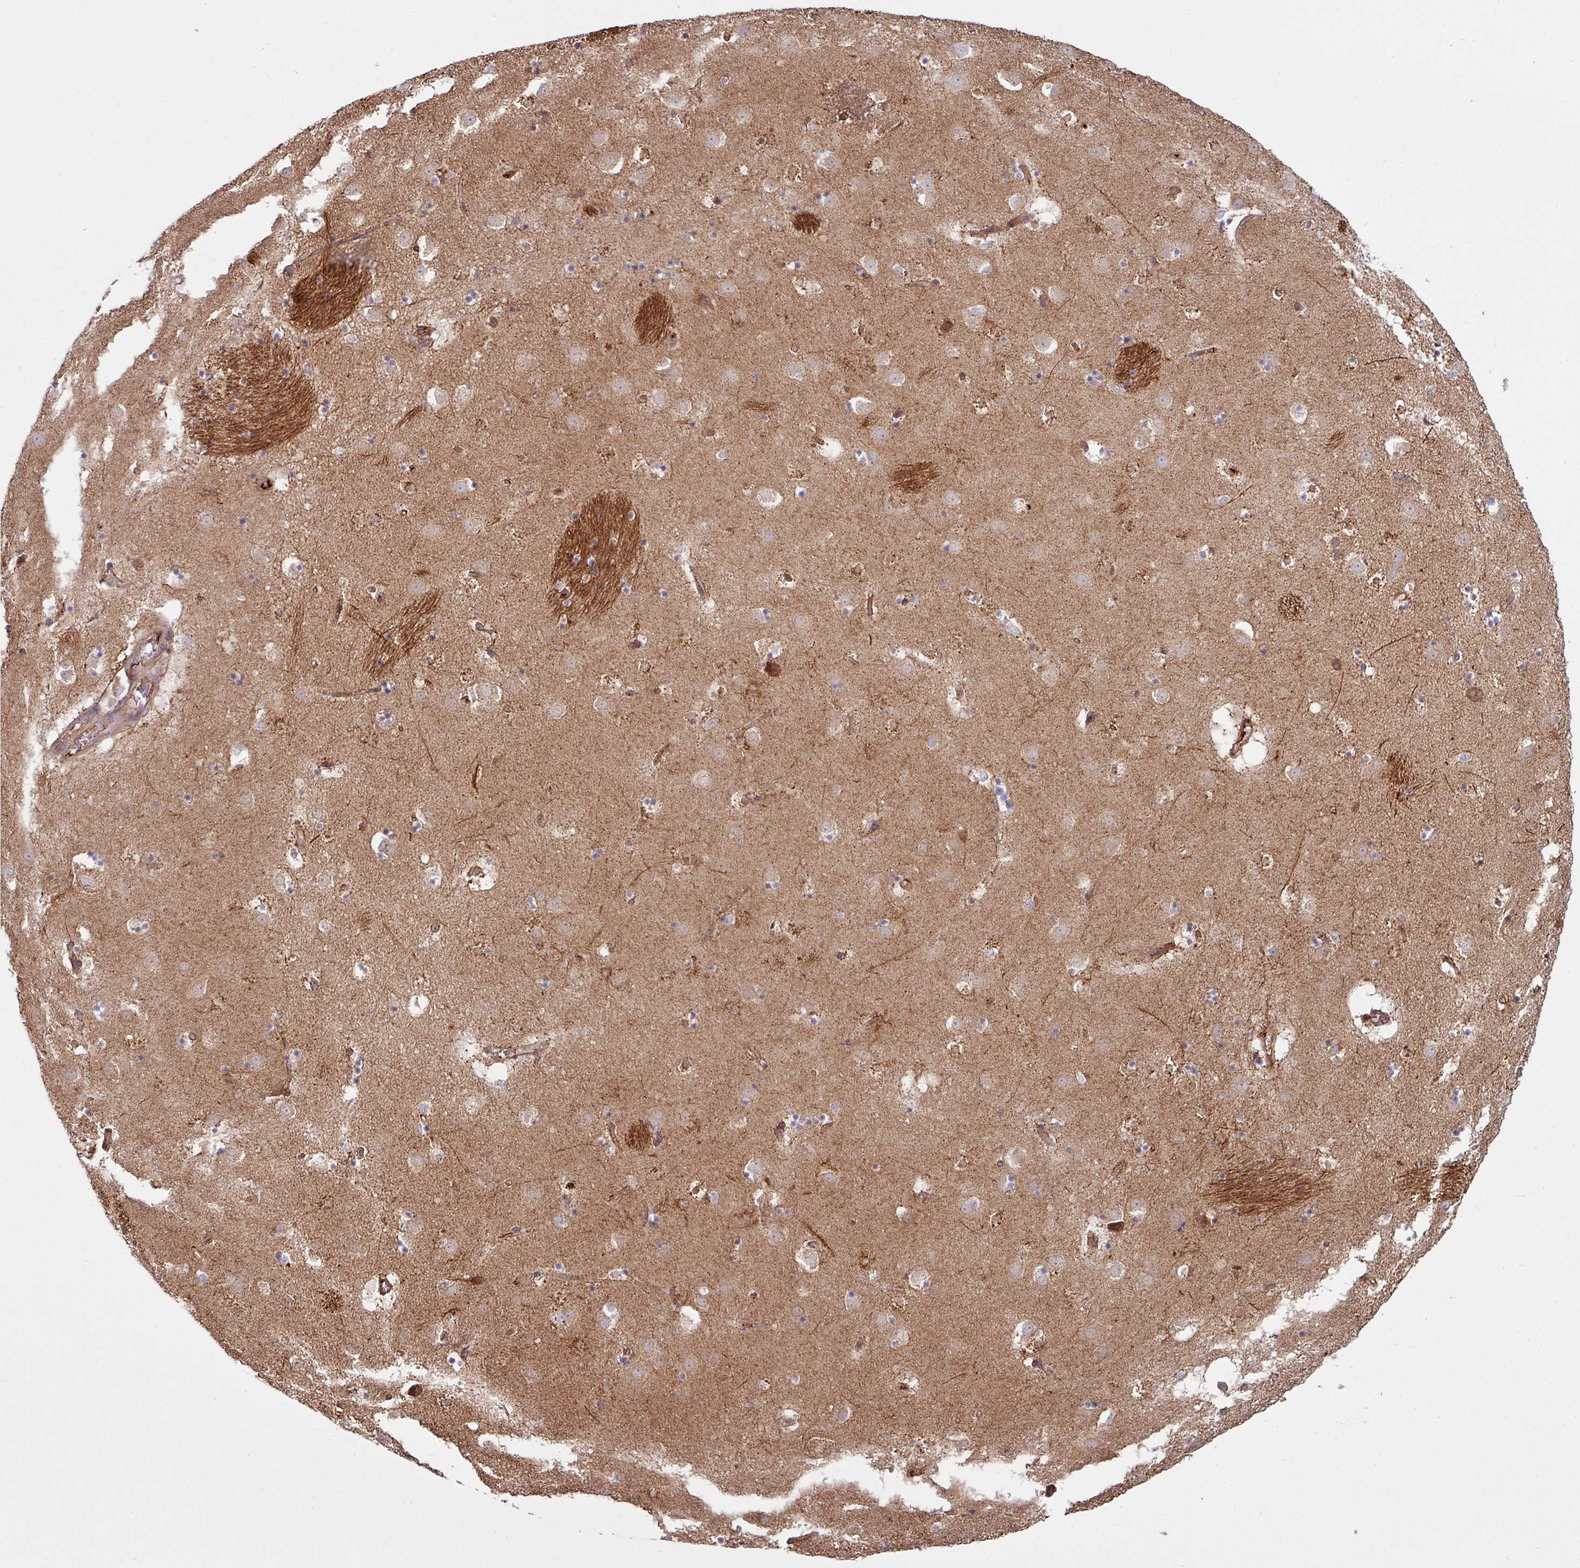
{"staining": {"intensity": "negative", "quantity": "none", "location": "none"}, "tissue": "caudate", "cell_type": "Glial cells", "image_type": "normal", "snomed": [{"axis": "morphology", "description": "Normal tissue, NOS"}, {"axis": "topography", "description": "Lateral ventricle wall"}], "caption": "Immunohistochemistry (IHC) of benign caudate reveals no positivity in glial cells. The staining was performed using DAB (3,3'-diaminobenzidine) to visualize the protein expression in brown, while the nuclei were stained in blue with hematoxylin (Magnification: 20x).", "gene": "SNRNP25", "patient": {"sex": "male", "age": 58}}